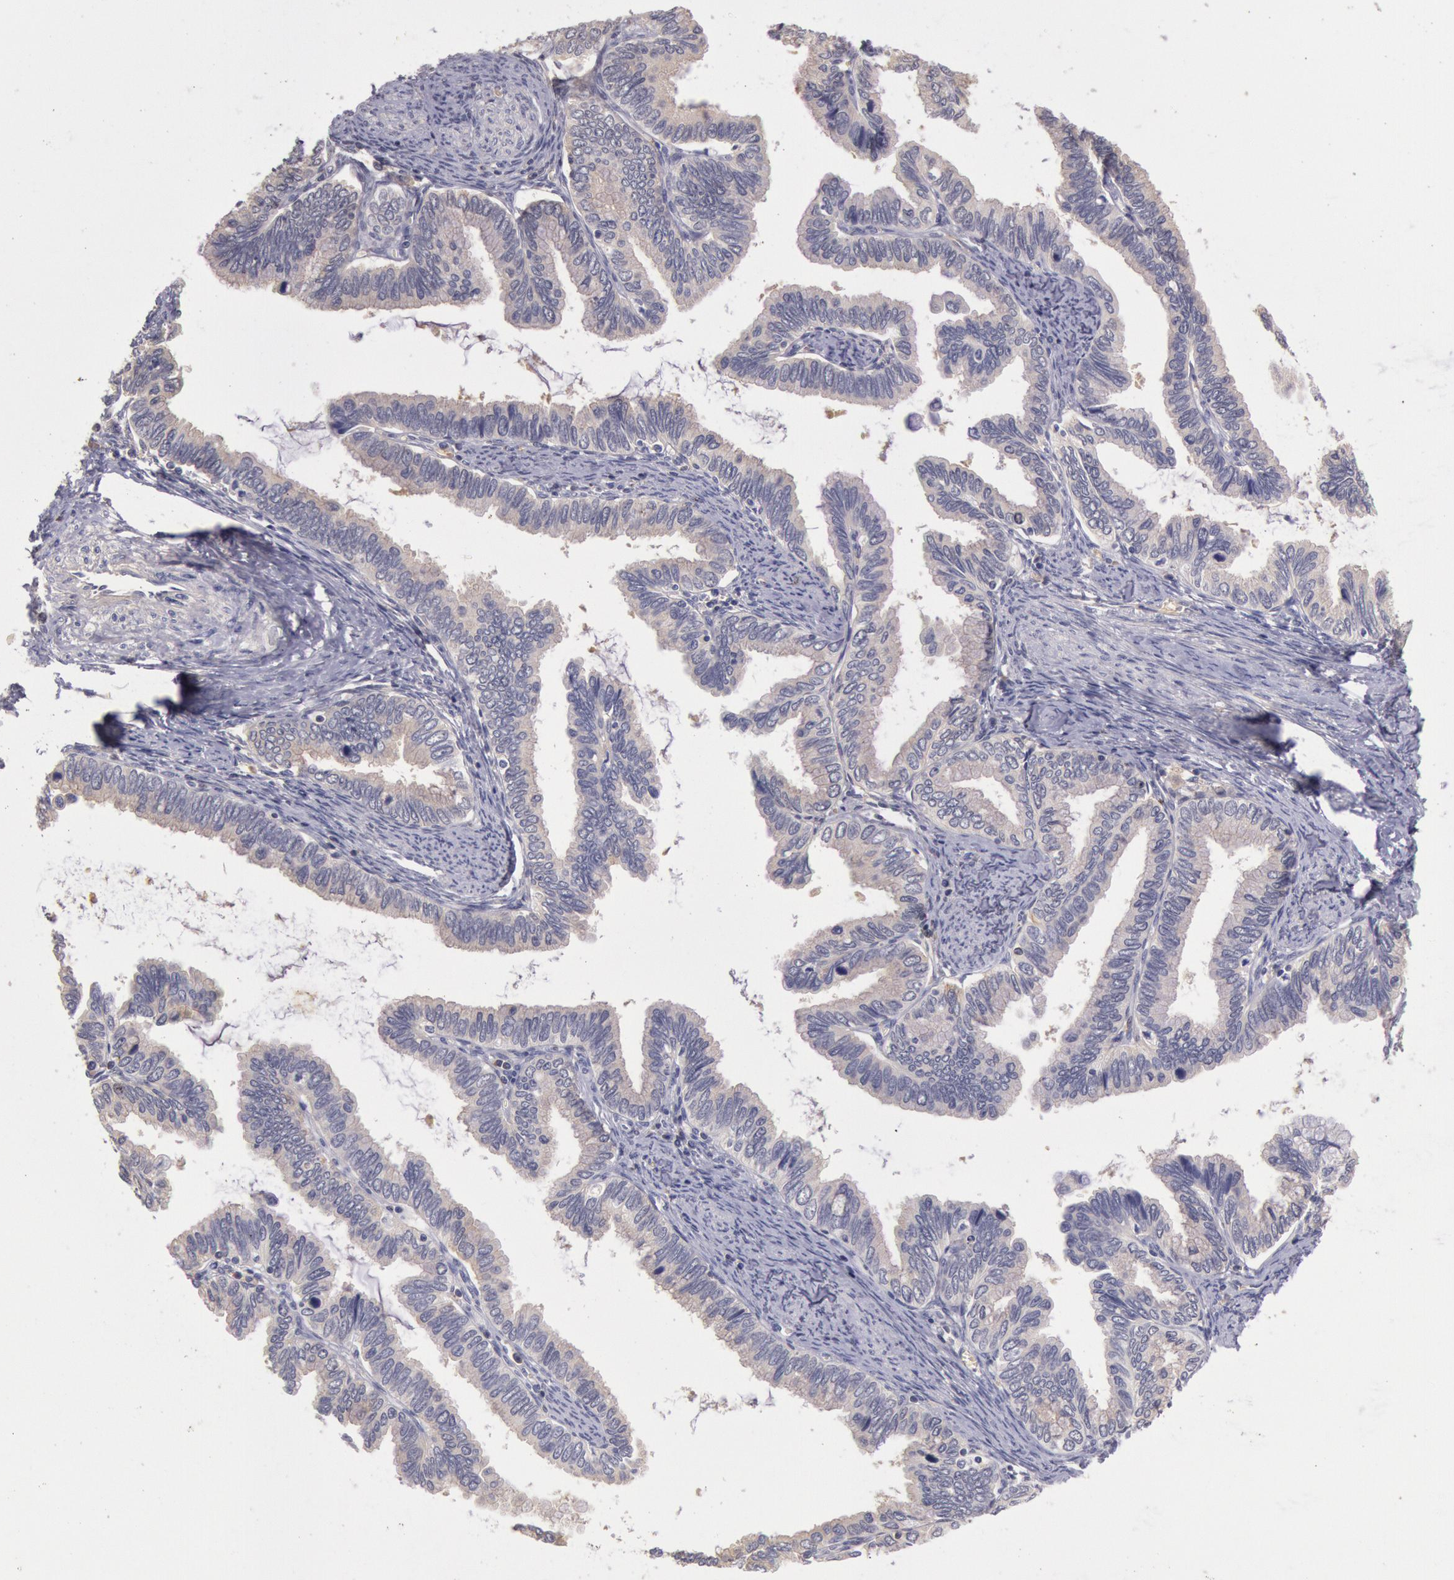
{"staining": {"intensity": "negative", "quantity": "none", "location": "none"}, "tissue": "cervical cancer", "cell_type": "Tumor cells", "image_type": "cancer", "snomed": [{"axis": "morphology", "description": "Adenocarcinoma, NOS"}, {"axis": "topography", "description": "Cervix"}], "caption": "DAB (3,3'-diaminobenzidine) immunohistochemical staining of cervical cancer reveals no significant staining in tumor cells.", "gene": "C1R", "patient": {"sex": "female", "age": 49}}